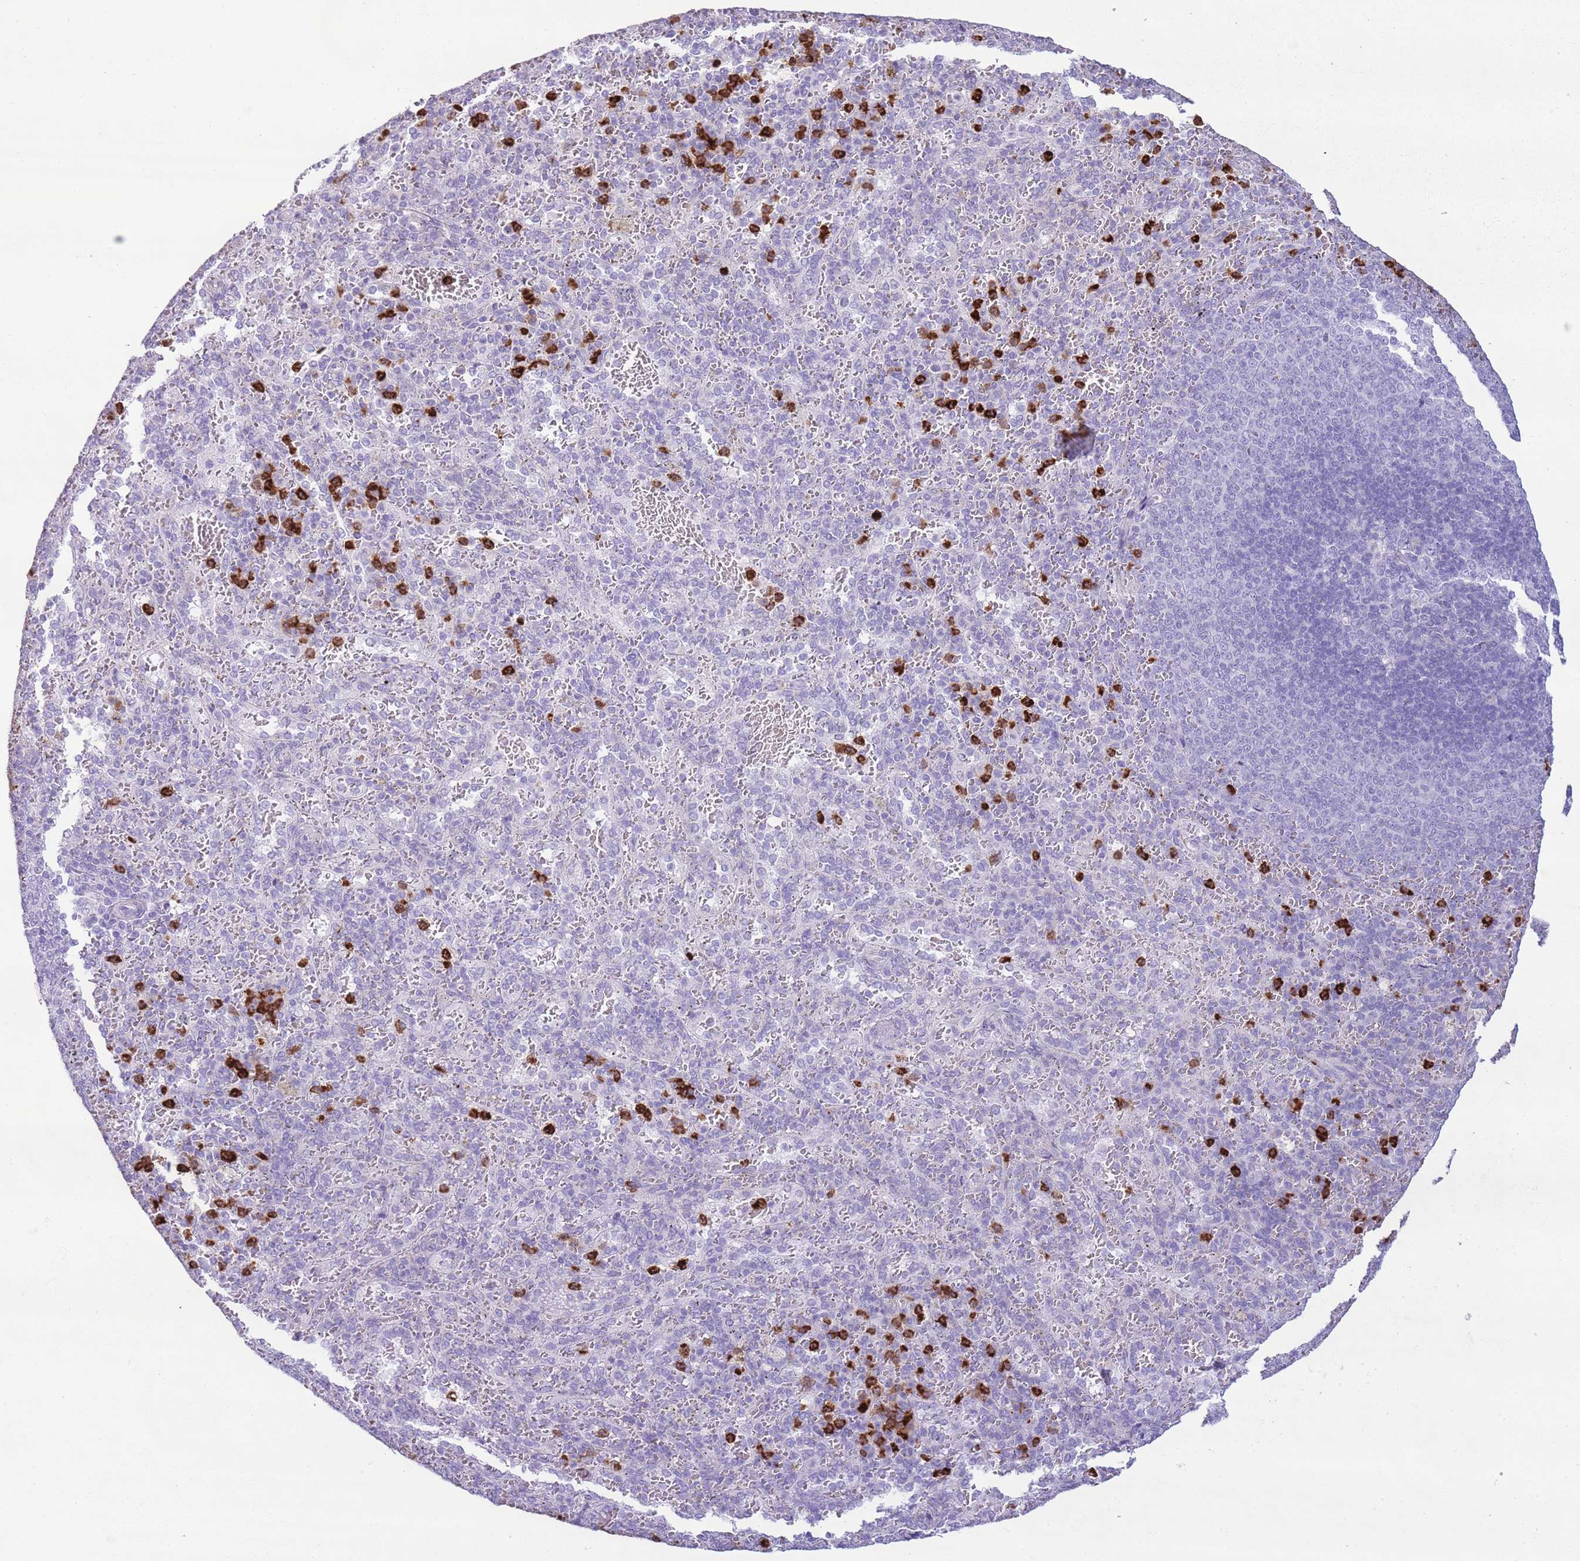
{"staining": {"intensity": "strong", "quantity": "<25%", "location": "cytoplasmic/membranous"}, "tissue": "spleen", "cell_type": "Cells in red pulp", "image_type": "normal", "snomed": [{"axis": "morphology", "description": "Normal tissue, NOS"}, {"axis": "topography", "description": "Spleen"}], "caption": "Spleen was stained to show a protein in brown. There is medium levels of strong cytoplasmic/membranous positivity in about <25% of cells in red pulp. The staining was performed using DAB, with brown indicating positive protein expression. Nuclei are stained blue with hematoxylin.", "gene": "CD177", "patient": {"sex": "female", "age": 21}}